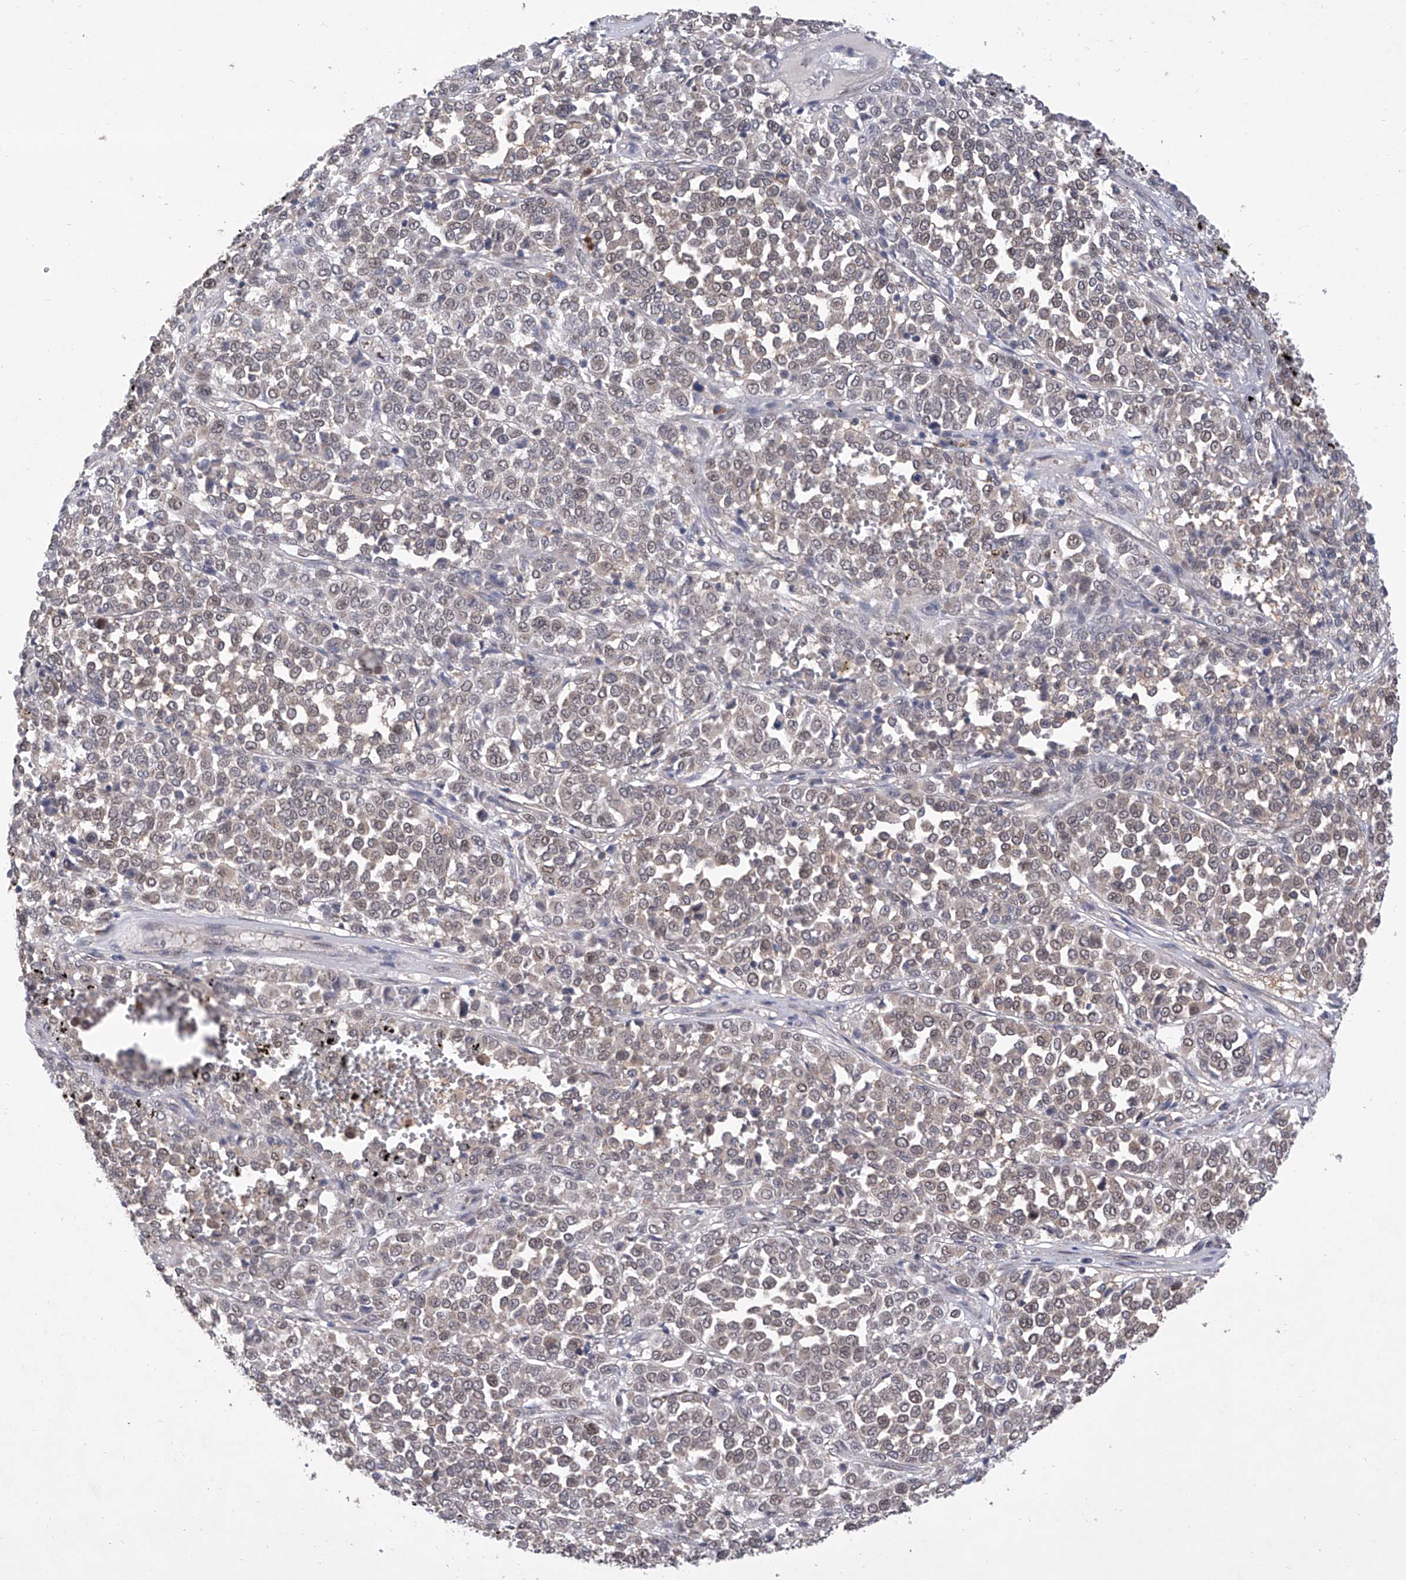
{"staining": {"intensity": "negative", "quantity": "none", "location": "none"}, "tissue": "melanoma", "cell_type": "Tumor cells", "image_type": "cancer", "snomed": [{"axis": "morphology", "description": "Malignant melanoma, Metastatic site"}, {"axis": "topography", "description": "Pancreas"}], "caption": "Malignant melanoma (metastatic site) was stained to show a protein in brown. There is no significant positivity in tumor cells.", "gene": "USP45", "patient": {"sex": "female", "age": 30}}